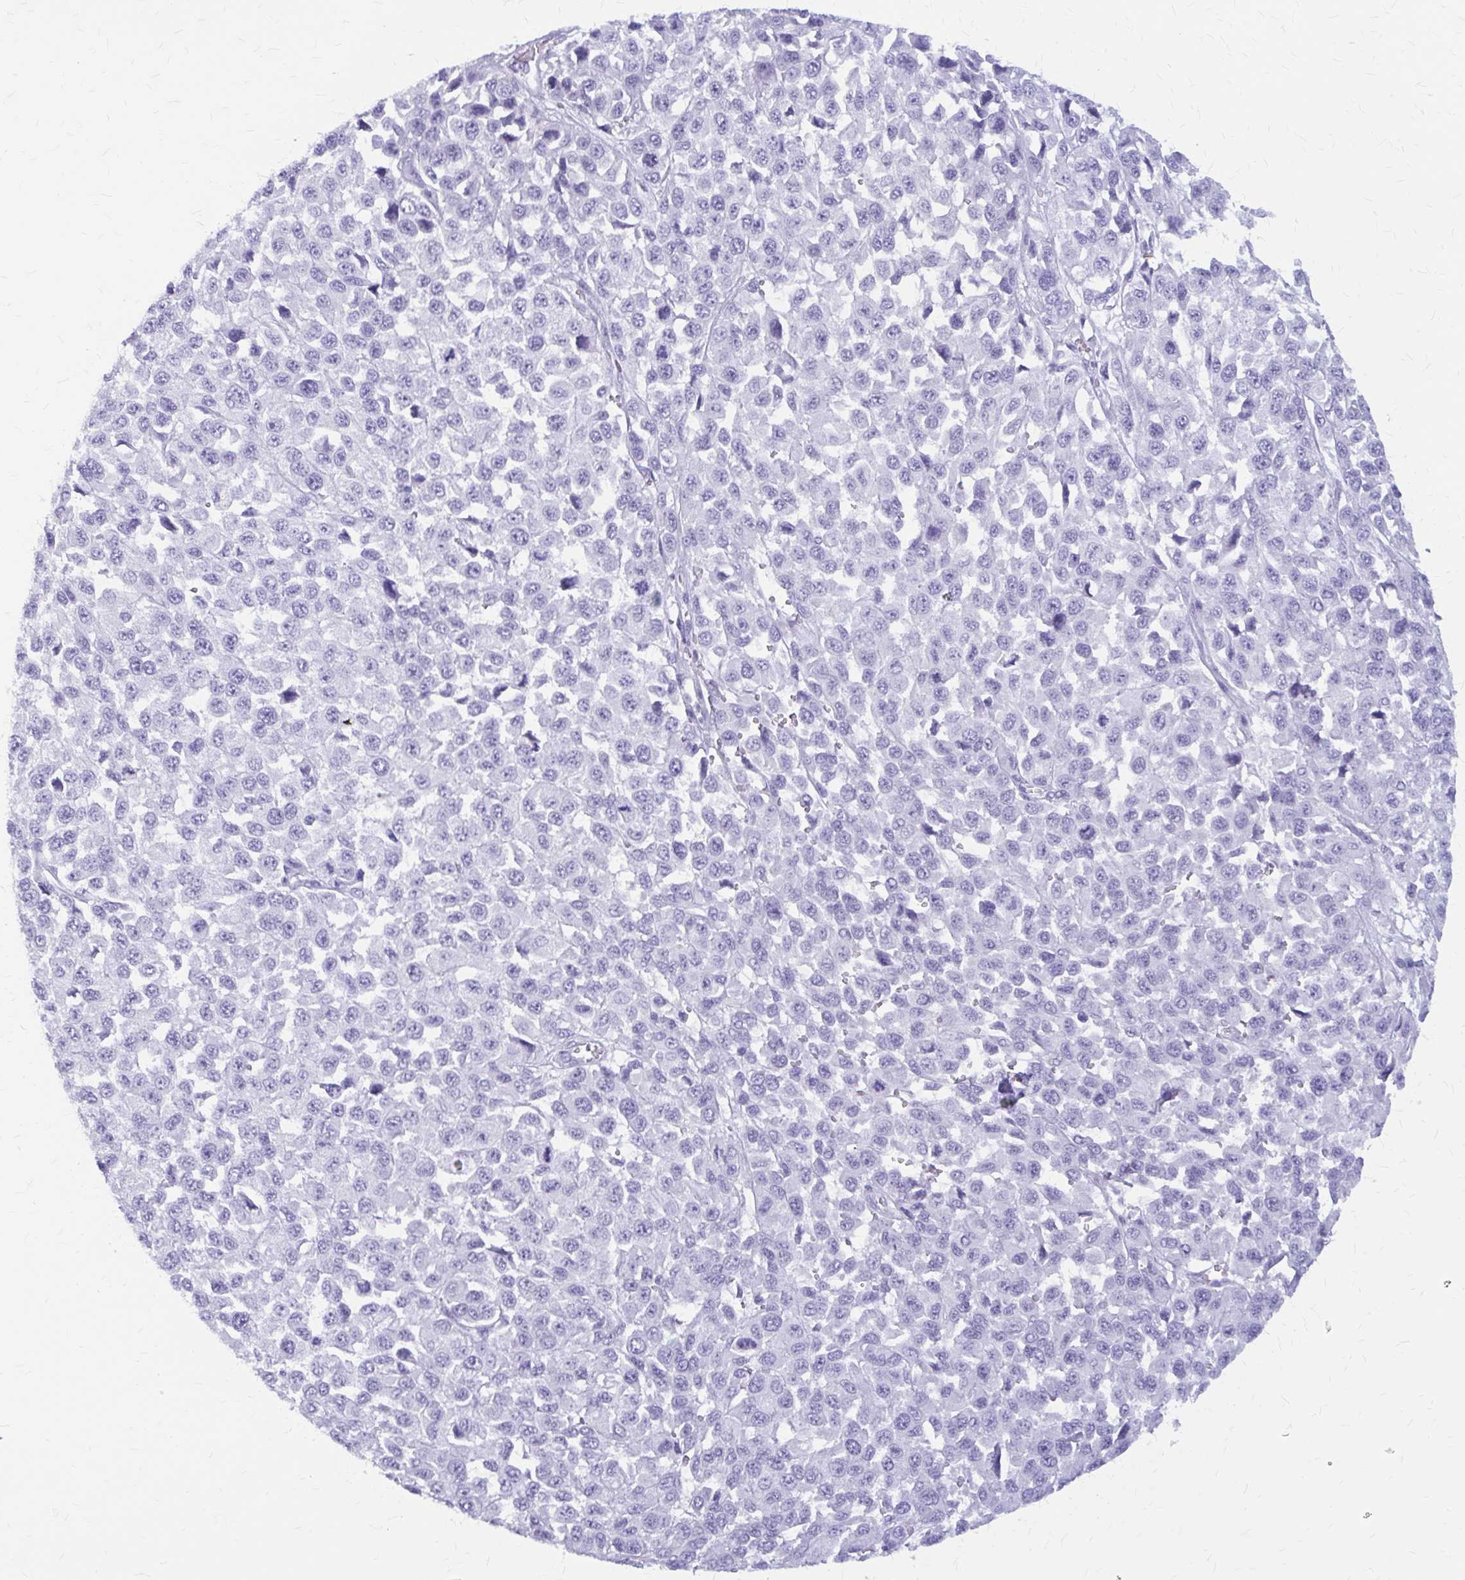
{"staining": {"intensity": "negative", "quantity": "none", "location": "none"}, "tissue": "melanoma", "cell_type": "Tumor cells", "image_type": "cancer", "snomed": [{"axis": "morphology", "description": "Malignant melanoma, NOS"}, {"axis": "topography", "description": "Skin"}], "caption": "Micrograph shows no significant protein positivity in tumor cells of melanoma.", "gene": "KLHDC7A", "patient": {"sex": "male", "age": 62}}